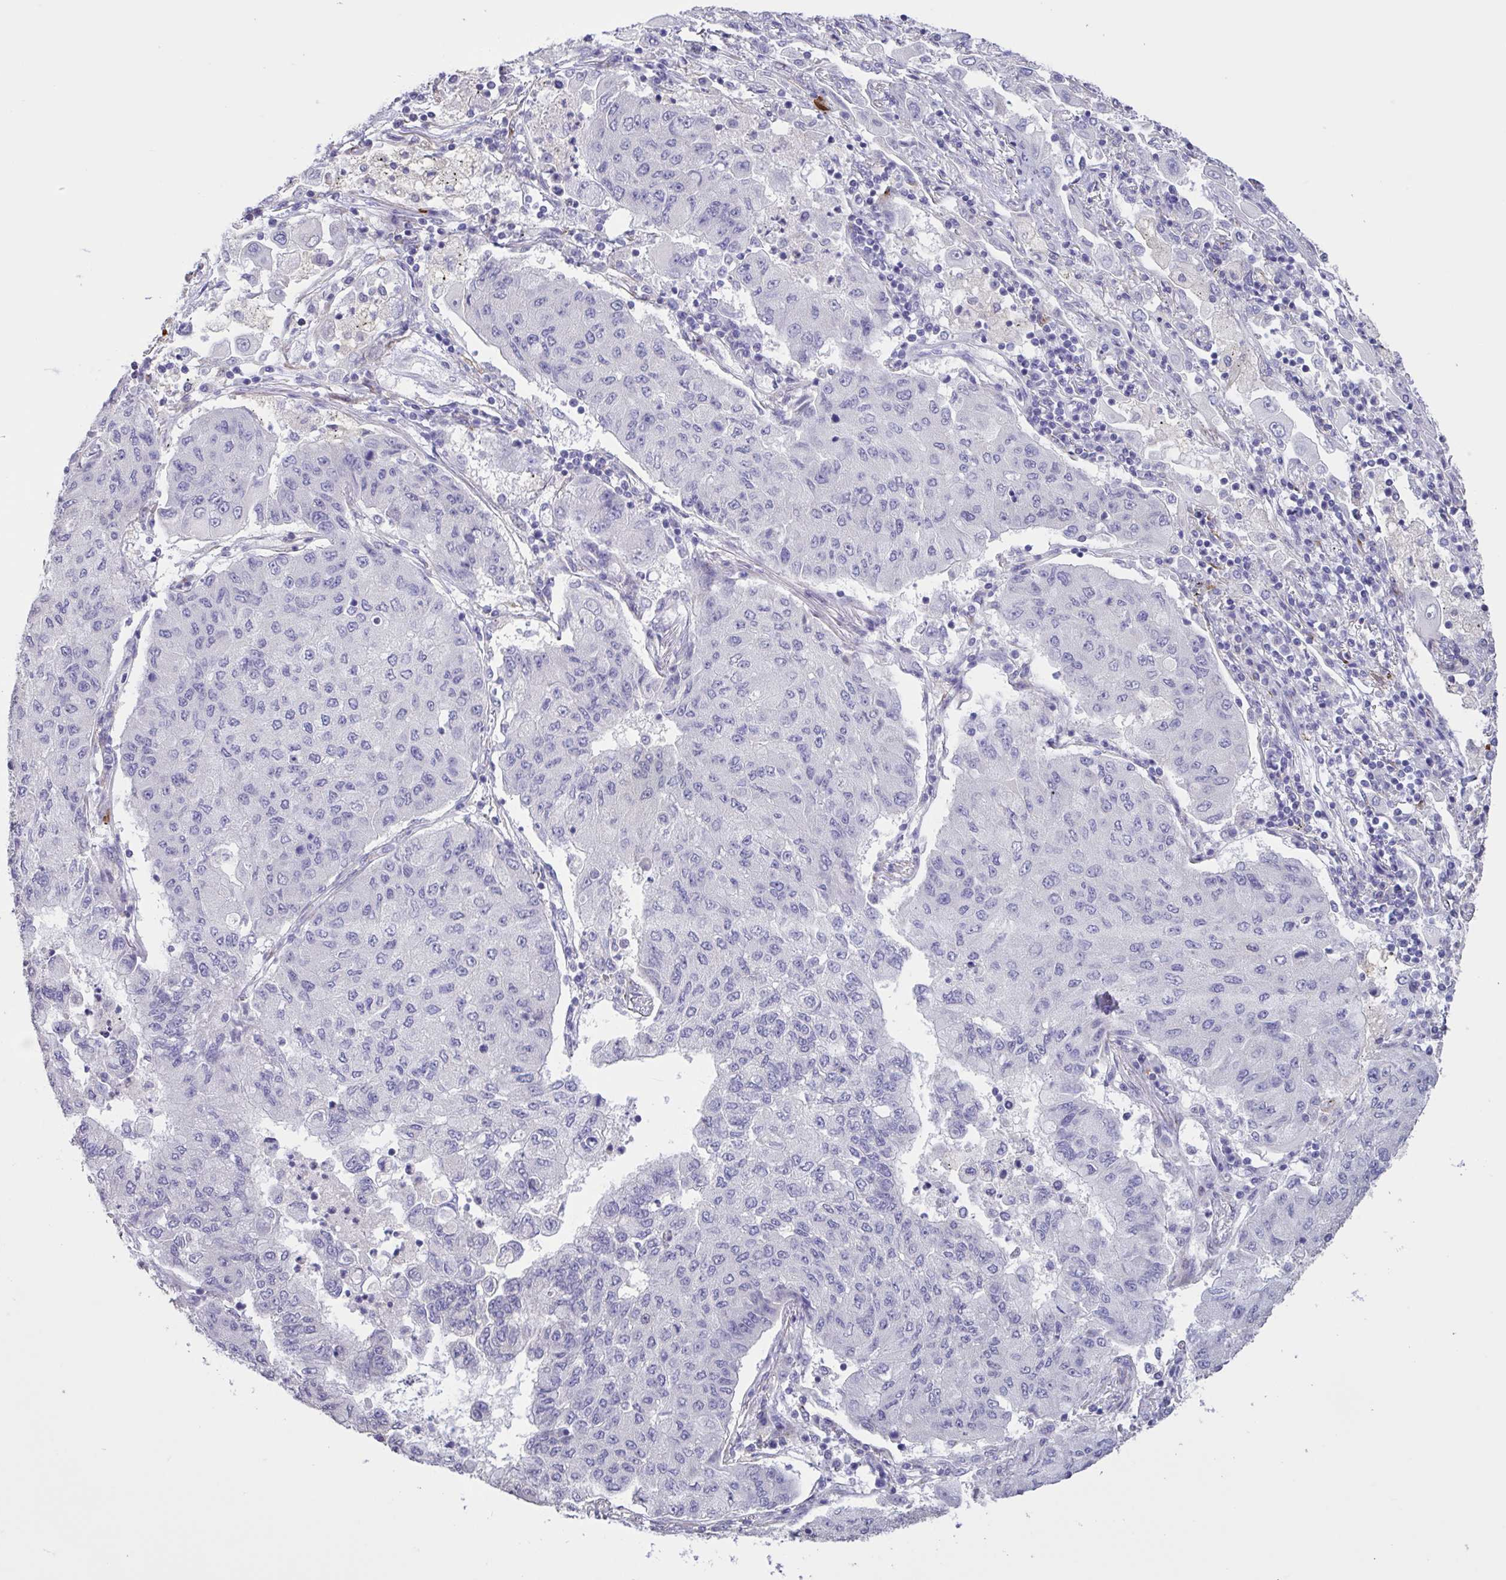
{"staining": {"intensity": "negative", "quantity": "none", "location": "none"}, "tissue": "lung cancer", "cell_type": "Tumor cells", "image_type": "cancer", "snomed": [{"axis": "morphology", "description": "Squamous cell carcinoma, NOS"}, {"axis": "topography", "description": "Lung"}], "caption": "Lung squamous cell carcinoma was stained to show a protein in brown. There is no significant staining in tumor cells. (Stains: DAB IHC with hematoxylin counter stain, Microscopy: brightfield microscopy at high magnification).", "gene": "MRGPRX2", "patient": {"sex": "male", "age": 74}}